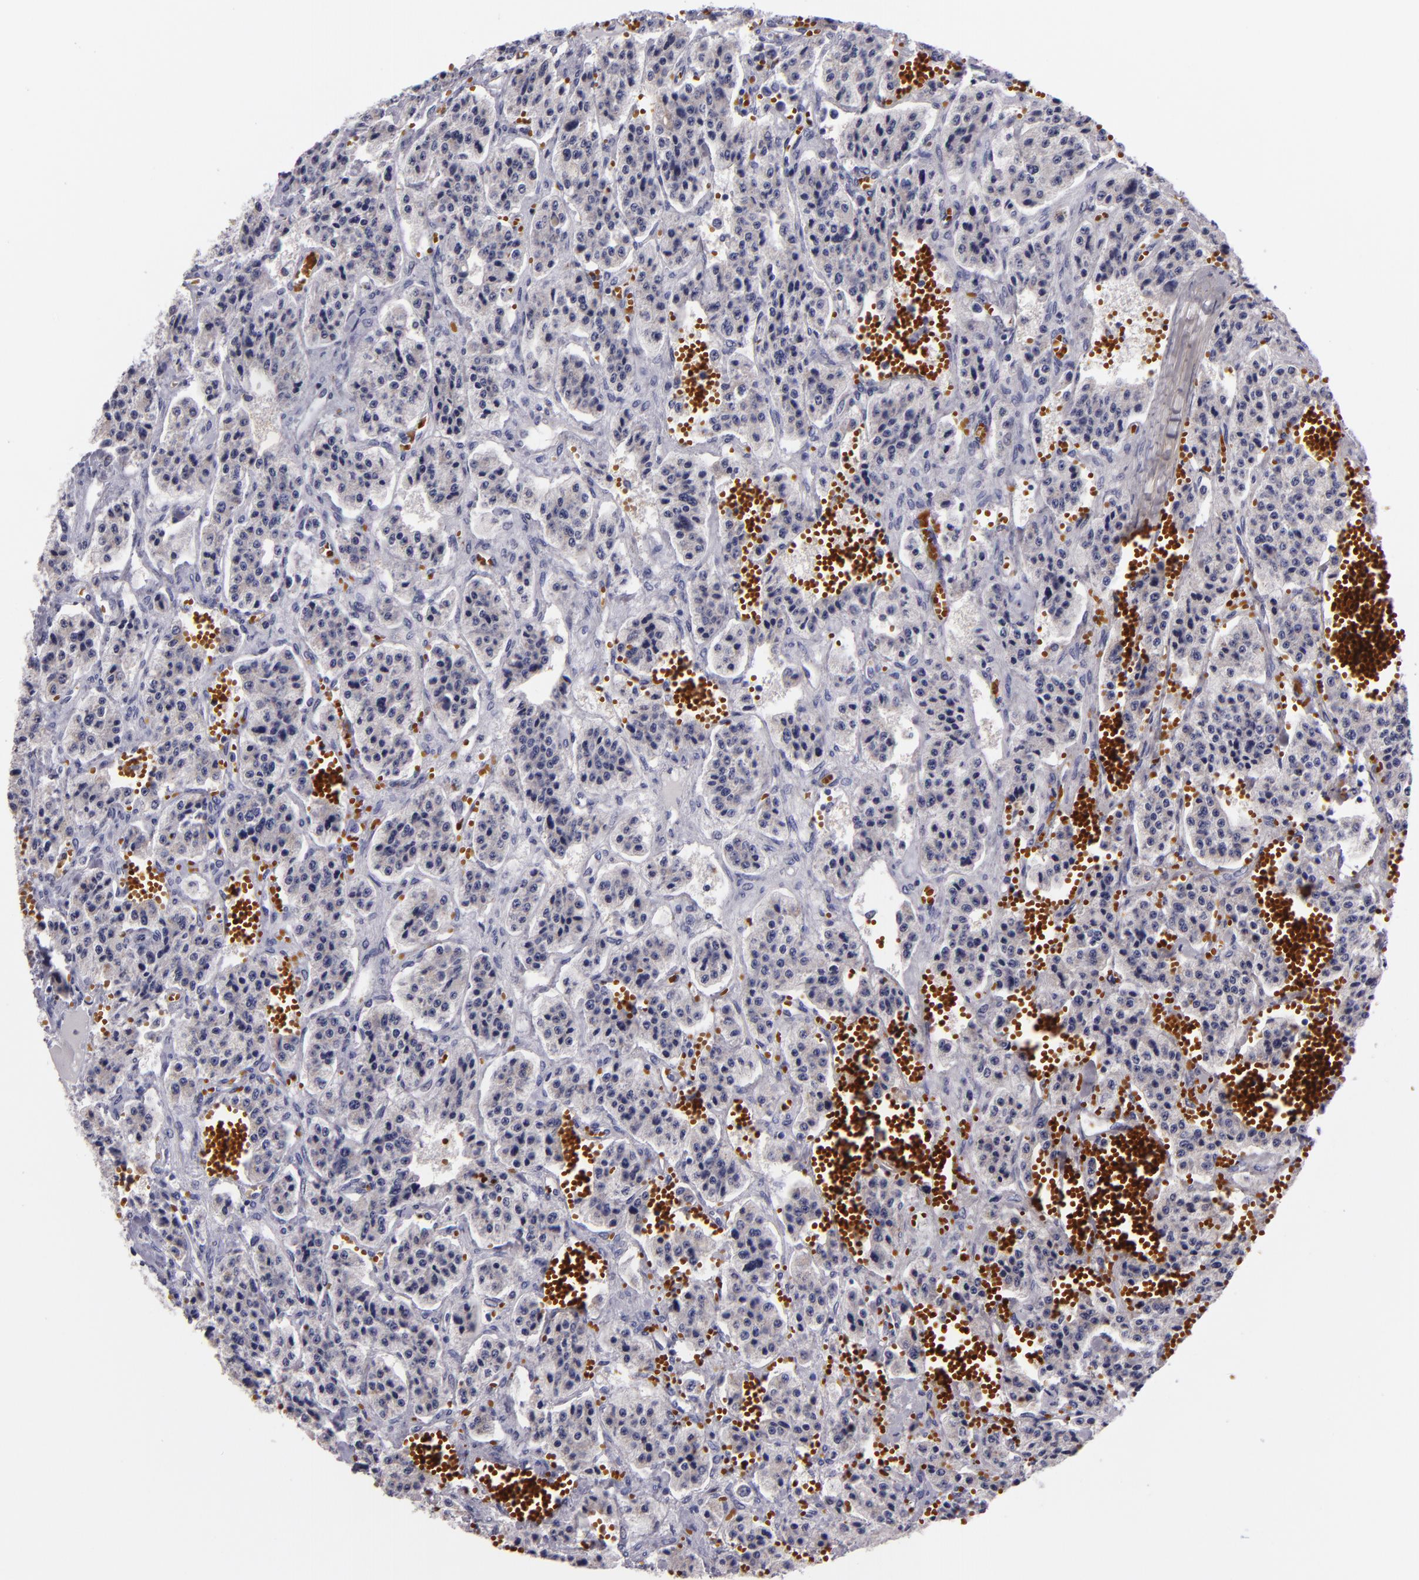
{"staining": {"intensity": "negative", "quantity": "none", "location": "none"}, "tissue": "carcinoid", "cell_type": "Tumor cells", "image_type": "cancer", "snomed": [{"axis": "morphology", "description": "Carcinoid, malignant, NOS"}, {"axis": "topography", "description": "Small intestine"}], "caption": "This is an immunohistochemistry (IHC) histopathology image of human carcinoid. There is no staining in tumor cells.", "gene": "MUC5AC", "patient": {"sex": "male", "age": 52}}